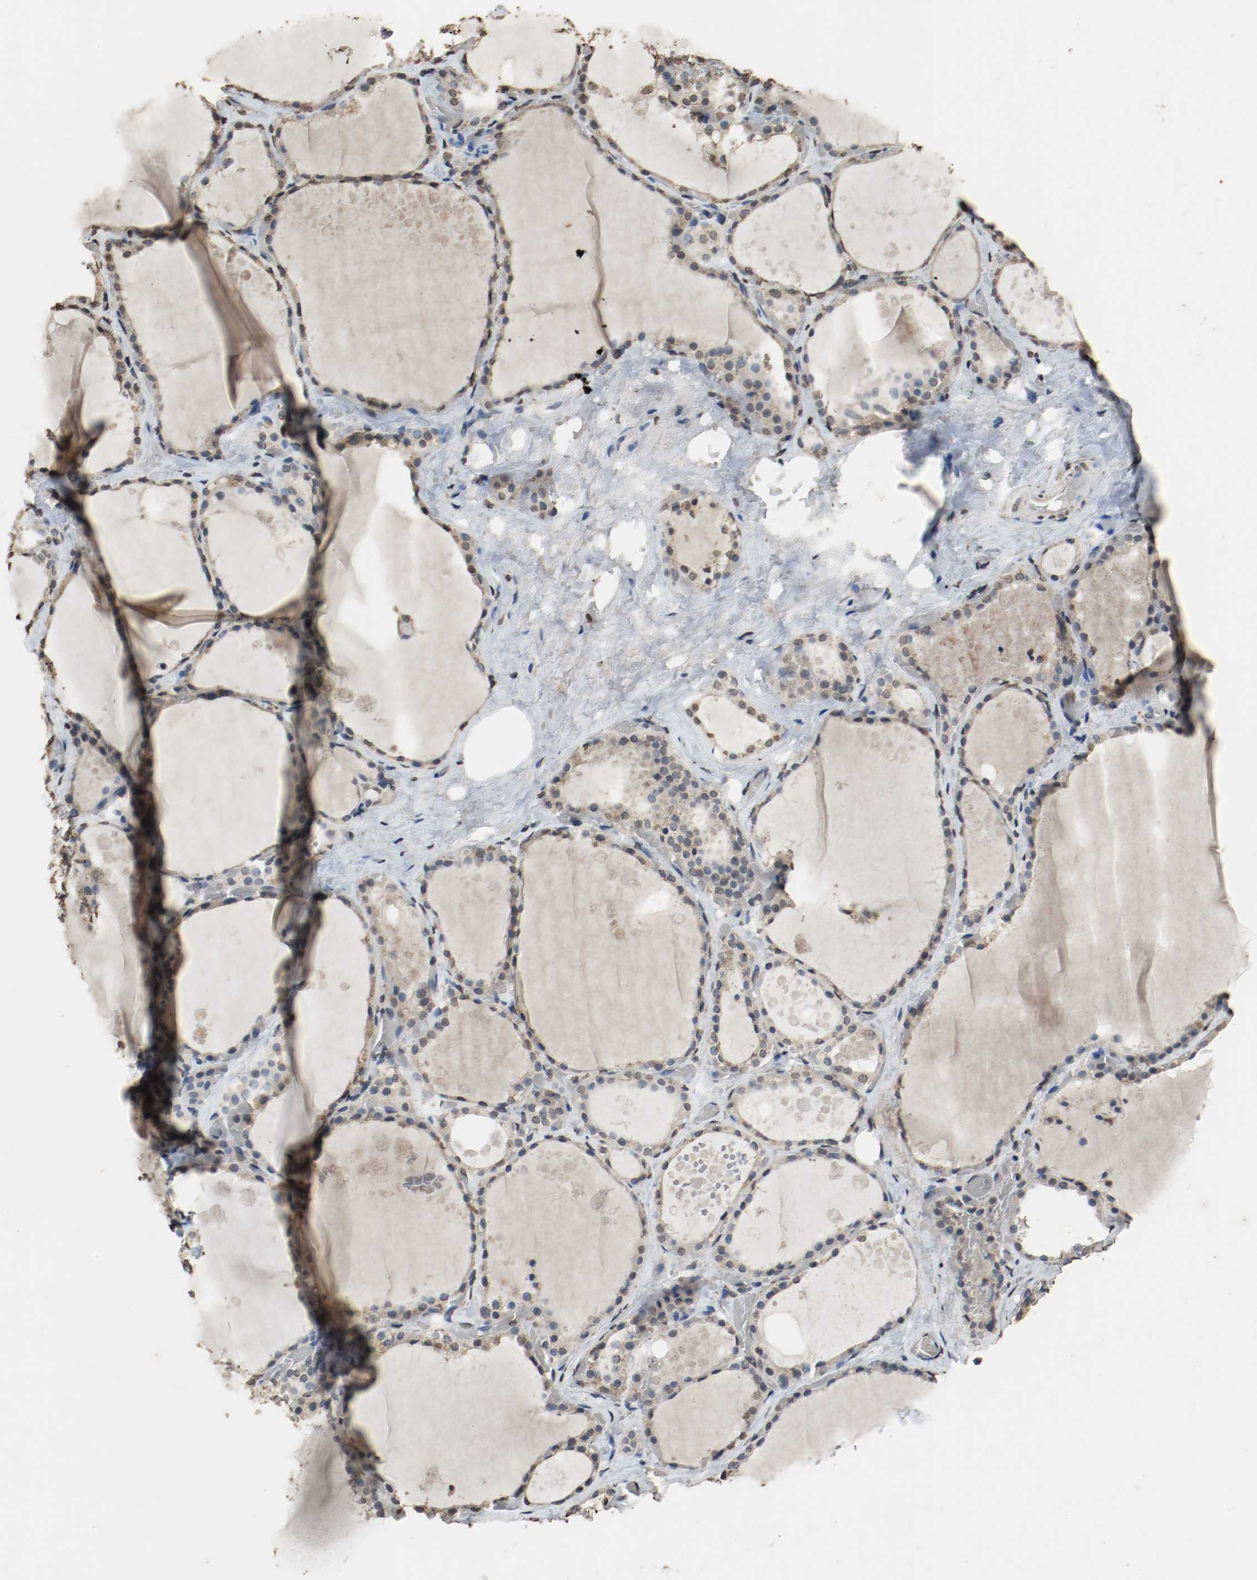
{"staining": {"intensity": "weak", "quantity": "<25%", "location": "cytoplasmic/membranous"}, "tissue": "thyroid gland", "cell_type": "Glandular cells", "image_type": "normal", "snomed": [{"axis": "morphology", "description": "Normal tissue, NOS"}, {"axis": "topography", "description": "Thyroid gland"}], "caption": "Thyroid gland stained for a protein using immunohistochemistry displays no positivity glandular cells.", "gene": "RTN4", "patient": {"sex": "male", "age": 61}}